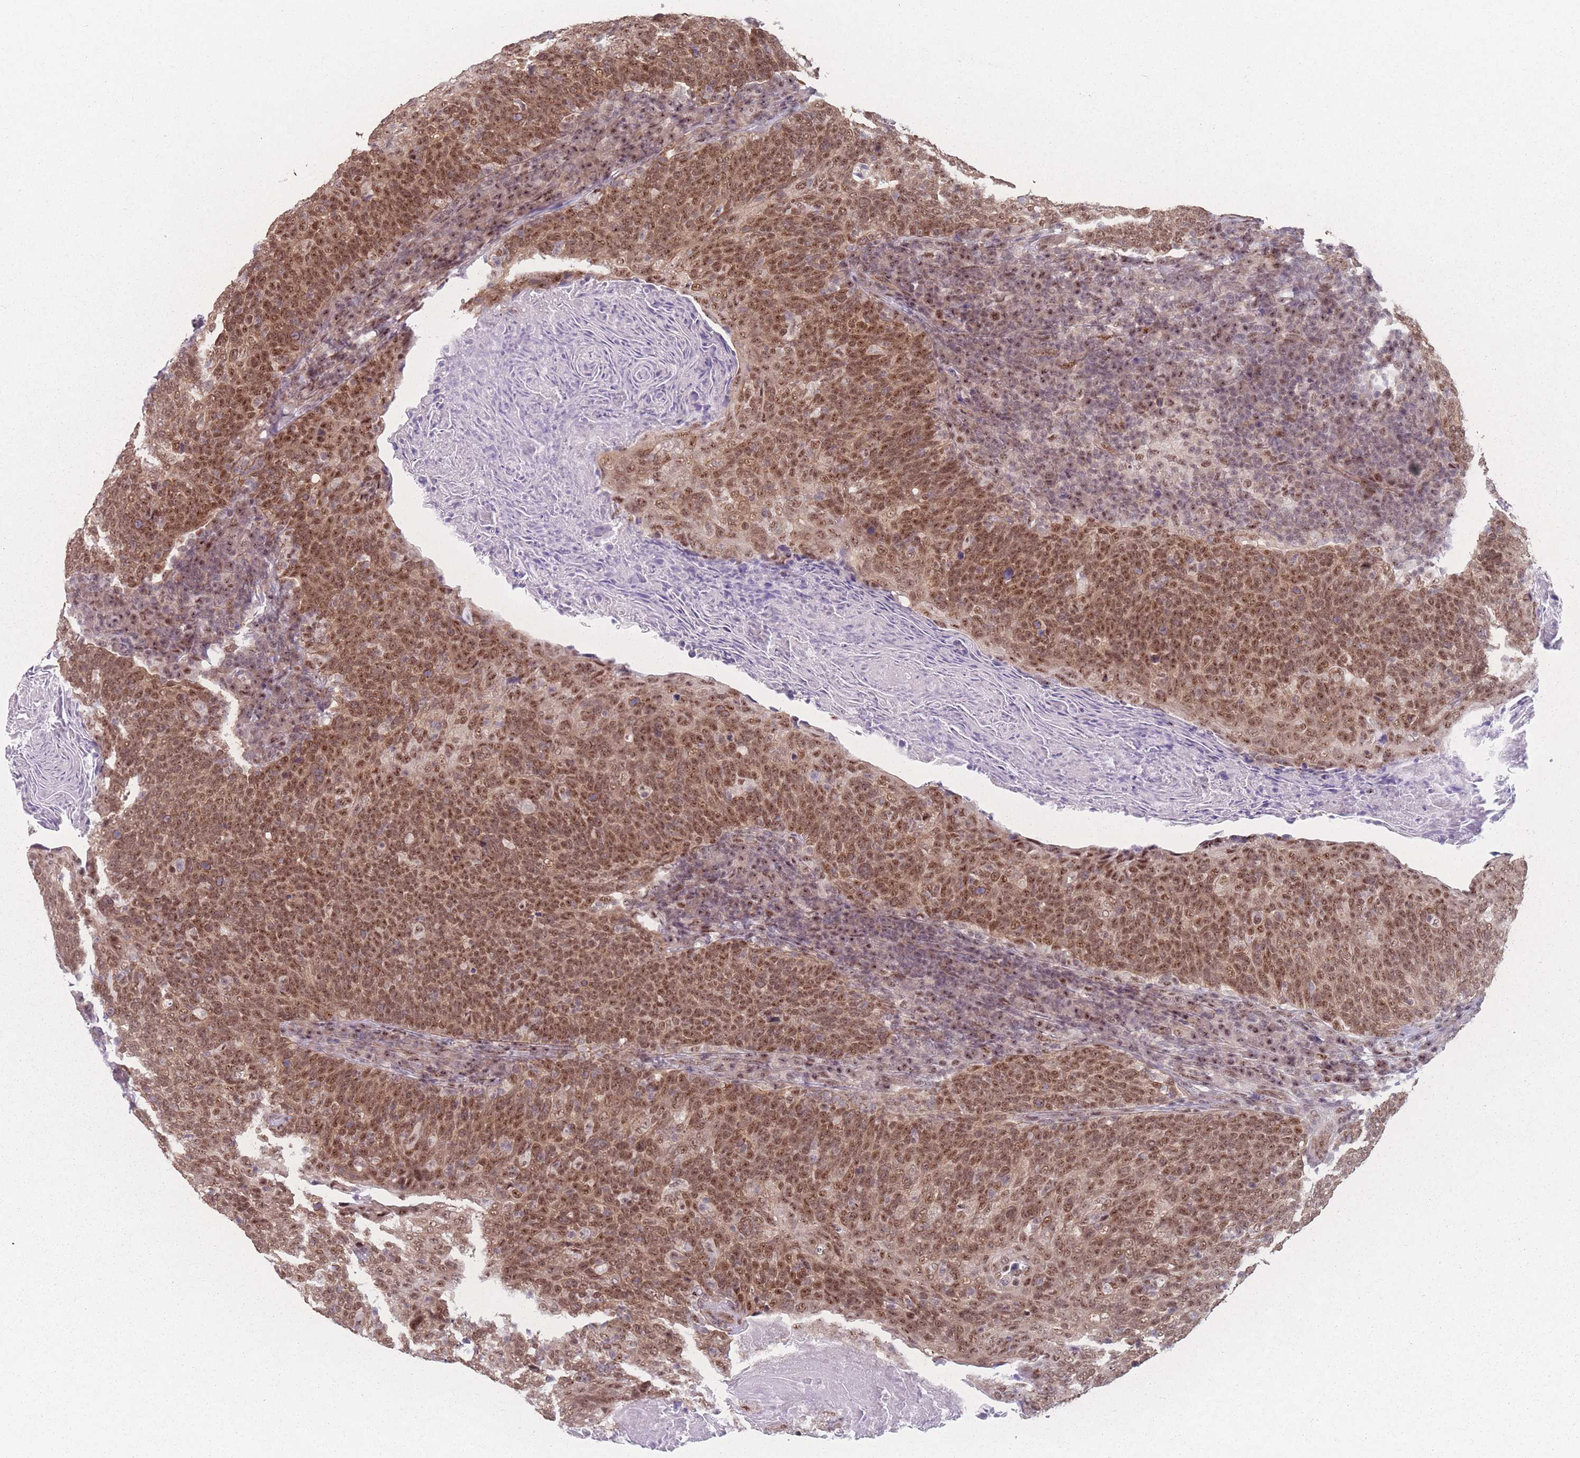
{"staining": {"intensity": "moderate", "quantity": ">75%", "location": "nuclear"}, "tissue": "head and neck cancer", "cell_type": "Tumor cells", "image_type": "cancer", "snomed": [{"axis": "morphology", "description": "Squamous cell carcinoma, NOS"}, {"axis": "morphology", "description": "Squamous cell carcinoma, metastatic, NOS"}, {"axis": "topography", "description": "Lymph node"}, {"axis": "topography", "description": "Head-Neck"}], "caption": "DAB (3,3'-diaminobenzidine) immunohistochemical staining of squamous cell carcinoma (head and neck) demonstrates moderate nuclear protein staining in approximately >75% of tumor cells.", "gene": "ZC3H14", "patient": {"sex": "male", "age": 62}}